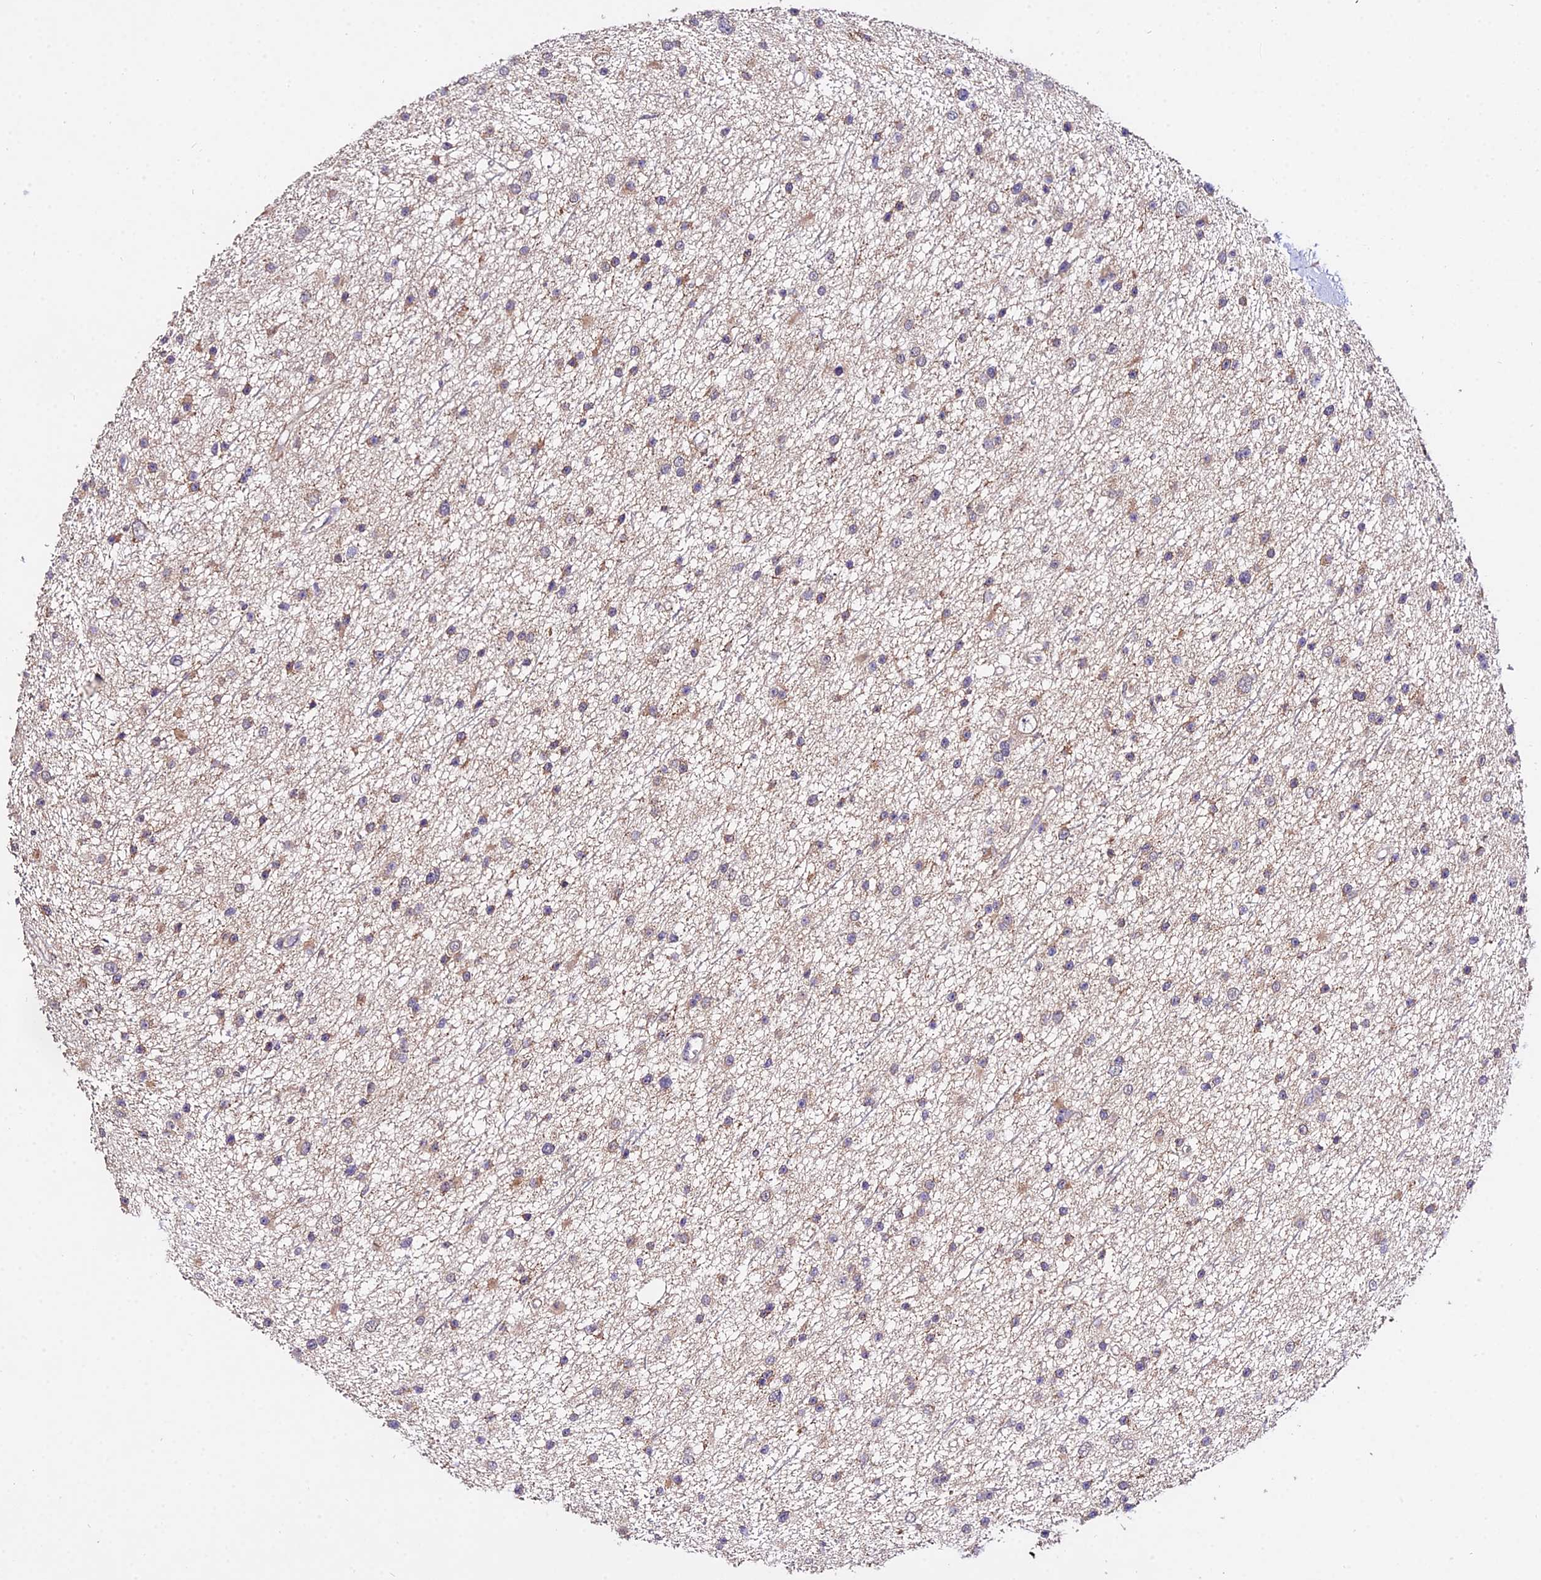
{"staining": {"intensity": "weak", "quantity": "<25%", "location": "cytoplasmic/membranous"}, "tissue": "glioma", "cell_type": "Tumor cells", "image_type": "cancer", "snomed": [{"axis": "morphology", "description": "Glioma, malignant, Low grade"}, {"axis": "topography", "description": "Cerebral cortex"}], "caption": "Tumor cells show no significant staining in malignant low-grade glioma.", "gene": "WDR5B", "patient": {"sex": "female", "age": 39}}